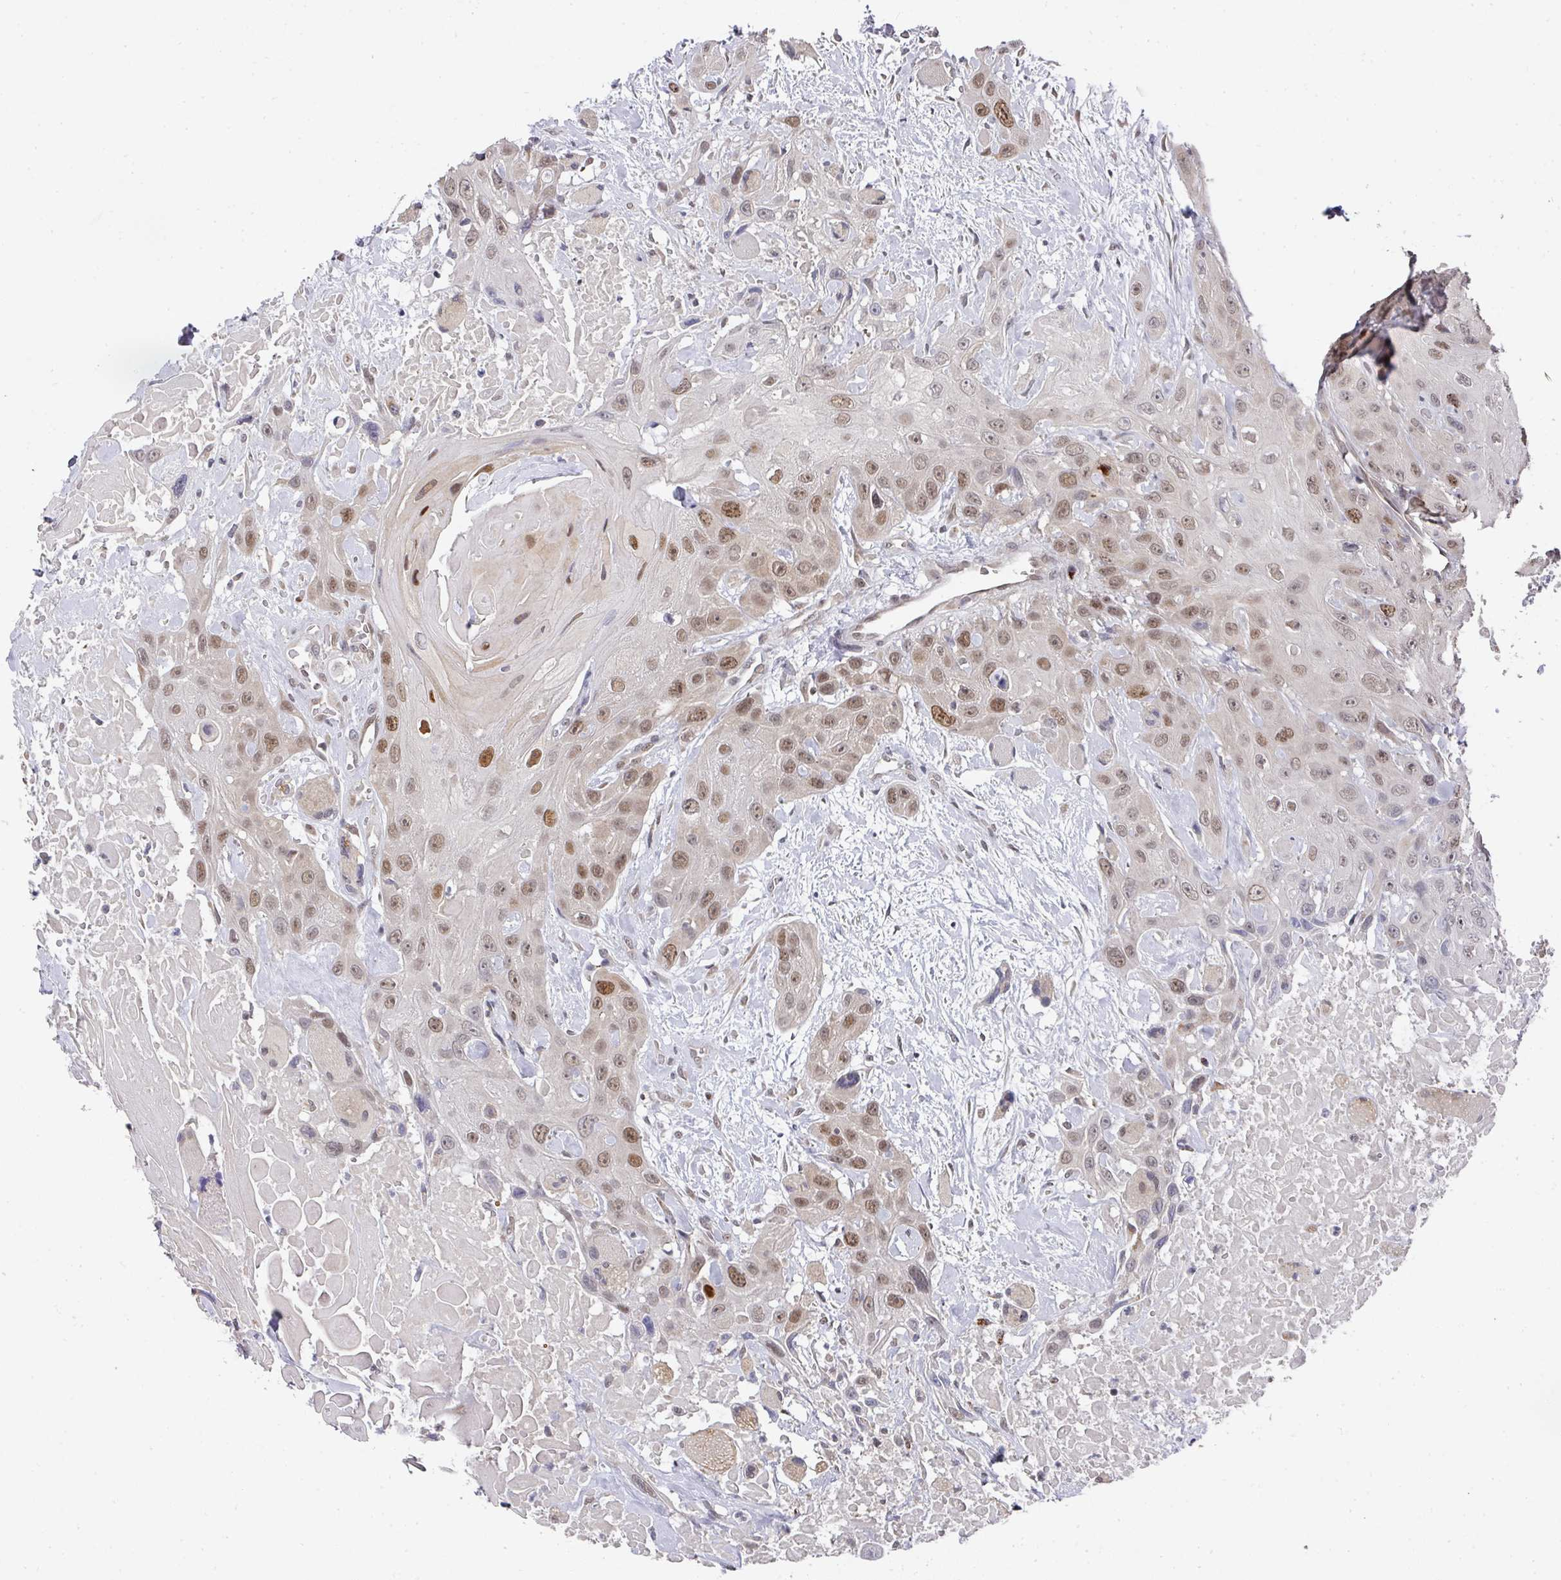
{"staining": {"intensity": "moderate", "quantity": ">75%", "location": "nuclear"}, "tissue": "head and neck cancer", "cell_type": "Tumor cells", "image_type": "cancer", "snomed": [{"axis": "morphology", "description": "Squamous cell carcinoma, NOS"}, {"axis": "topography", "description": "Head-Neck"}], "caption": "The micrograph shows a brown stain indicating the presence of a protein in the nuclear of tumor cells in head and neck squamous cell carcinoma.", "gene": "C18orf25", "patient": {"sex": "male", "age": 81}}